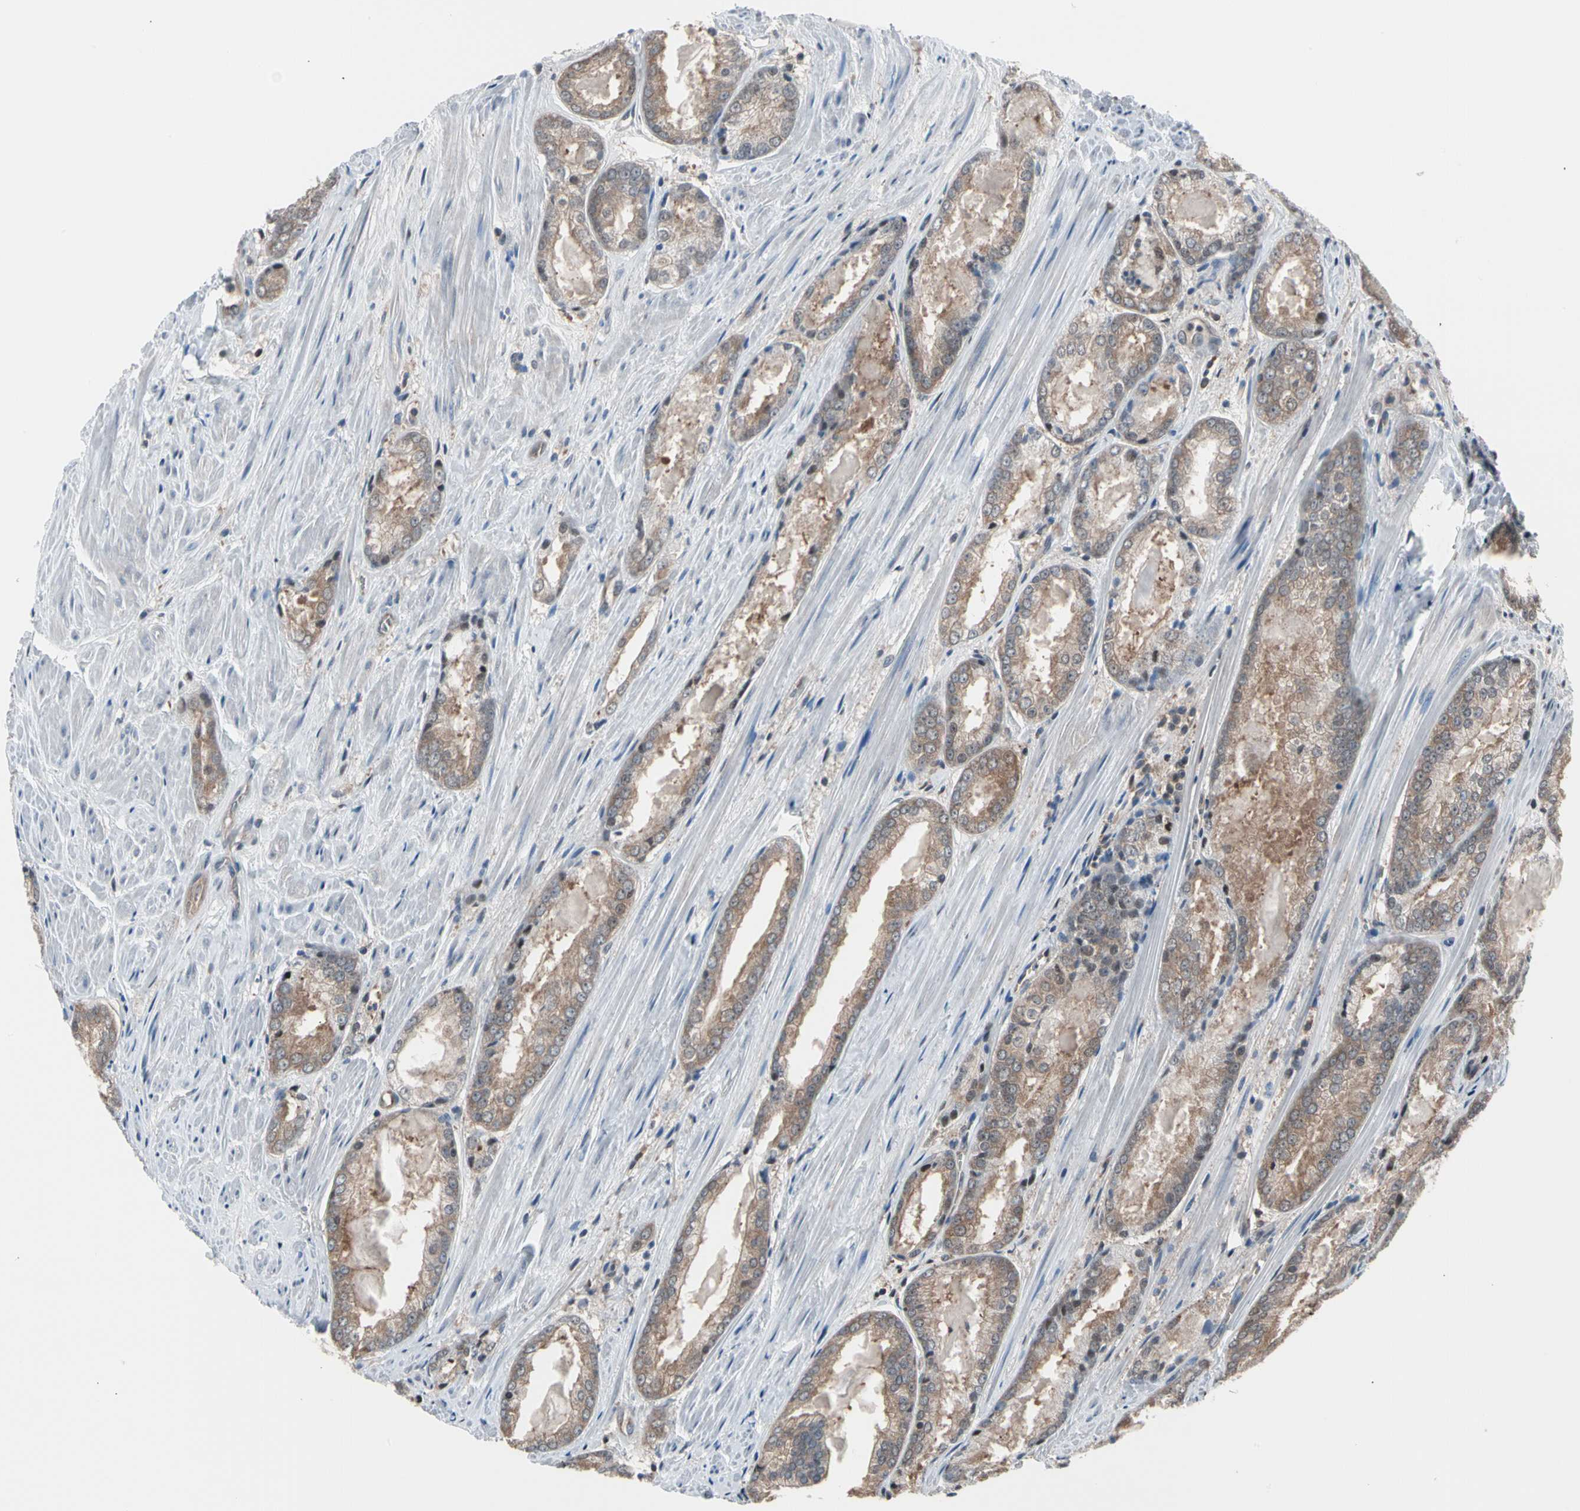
{"staining": {"intensity": "moderate", "quantity": ">75%", "location": "cytoplasmic/membranous"}, "tissue": "prostate cancer", "cell_type": "Tumor cells", "image_type": "cancer", "snomed": [{"axis": "morphology", "description": "Adenocarcinoma, Low grade"}, {"axis": "topography", "description": "Prostate"}], "caption": "Immunohistochemical staining of prostate cancer exhibits moderate cytoplasmic/membranous protein expression in approximately >75% of tumor cells. The protein is stained brown, and the nuclei are stained in blue (DAB IHC with brightfield microscopy, high magnification).", "gene": "PSMA2", "patient": {"sex": "male", "age": 64}}